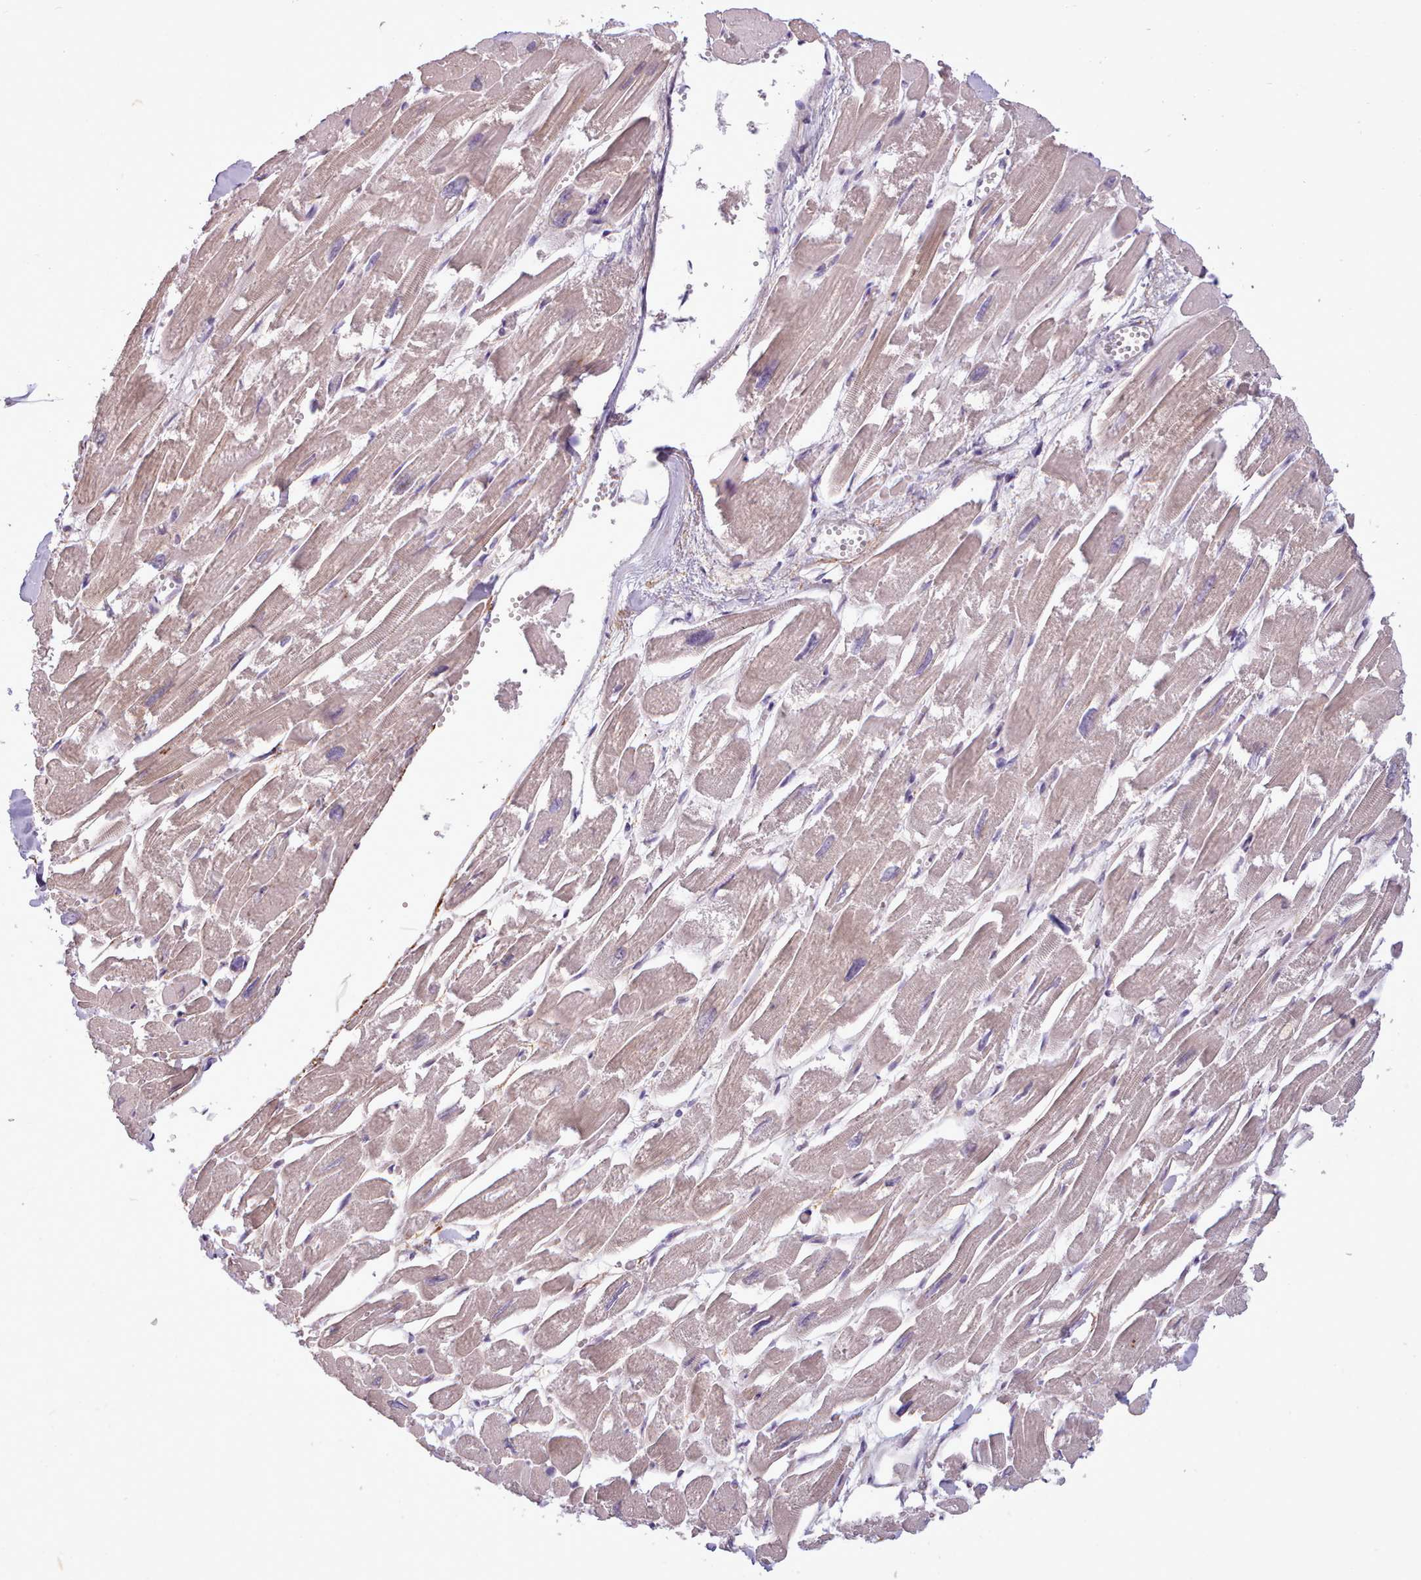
{"staining": {"intensity": "weak", "quantity": "25%-75%", "location": "cytoplasmic/membranous"}, "tissue": "heart muscle", "cell_type": "Cardiomyocytes", "image_type": "normal", "snomed": [{"axis": "morphology", "description": "Normal tissue, NOS"}, {"axis": "topography", "description": "Heart"}], "caption": "This photomicrograph displays immunohistochemistry staining of normal heart muscle, with low weak cytoplasmic/membranous staining in approximately 25%-75% of cardiomyocytes.", "gene": "NMRK1", "patient": {"sex": "male", "age": 54}}